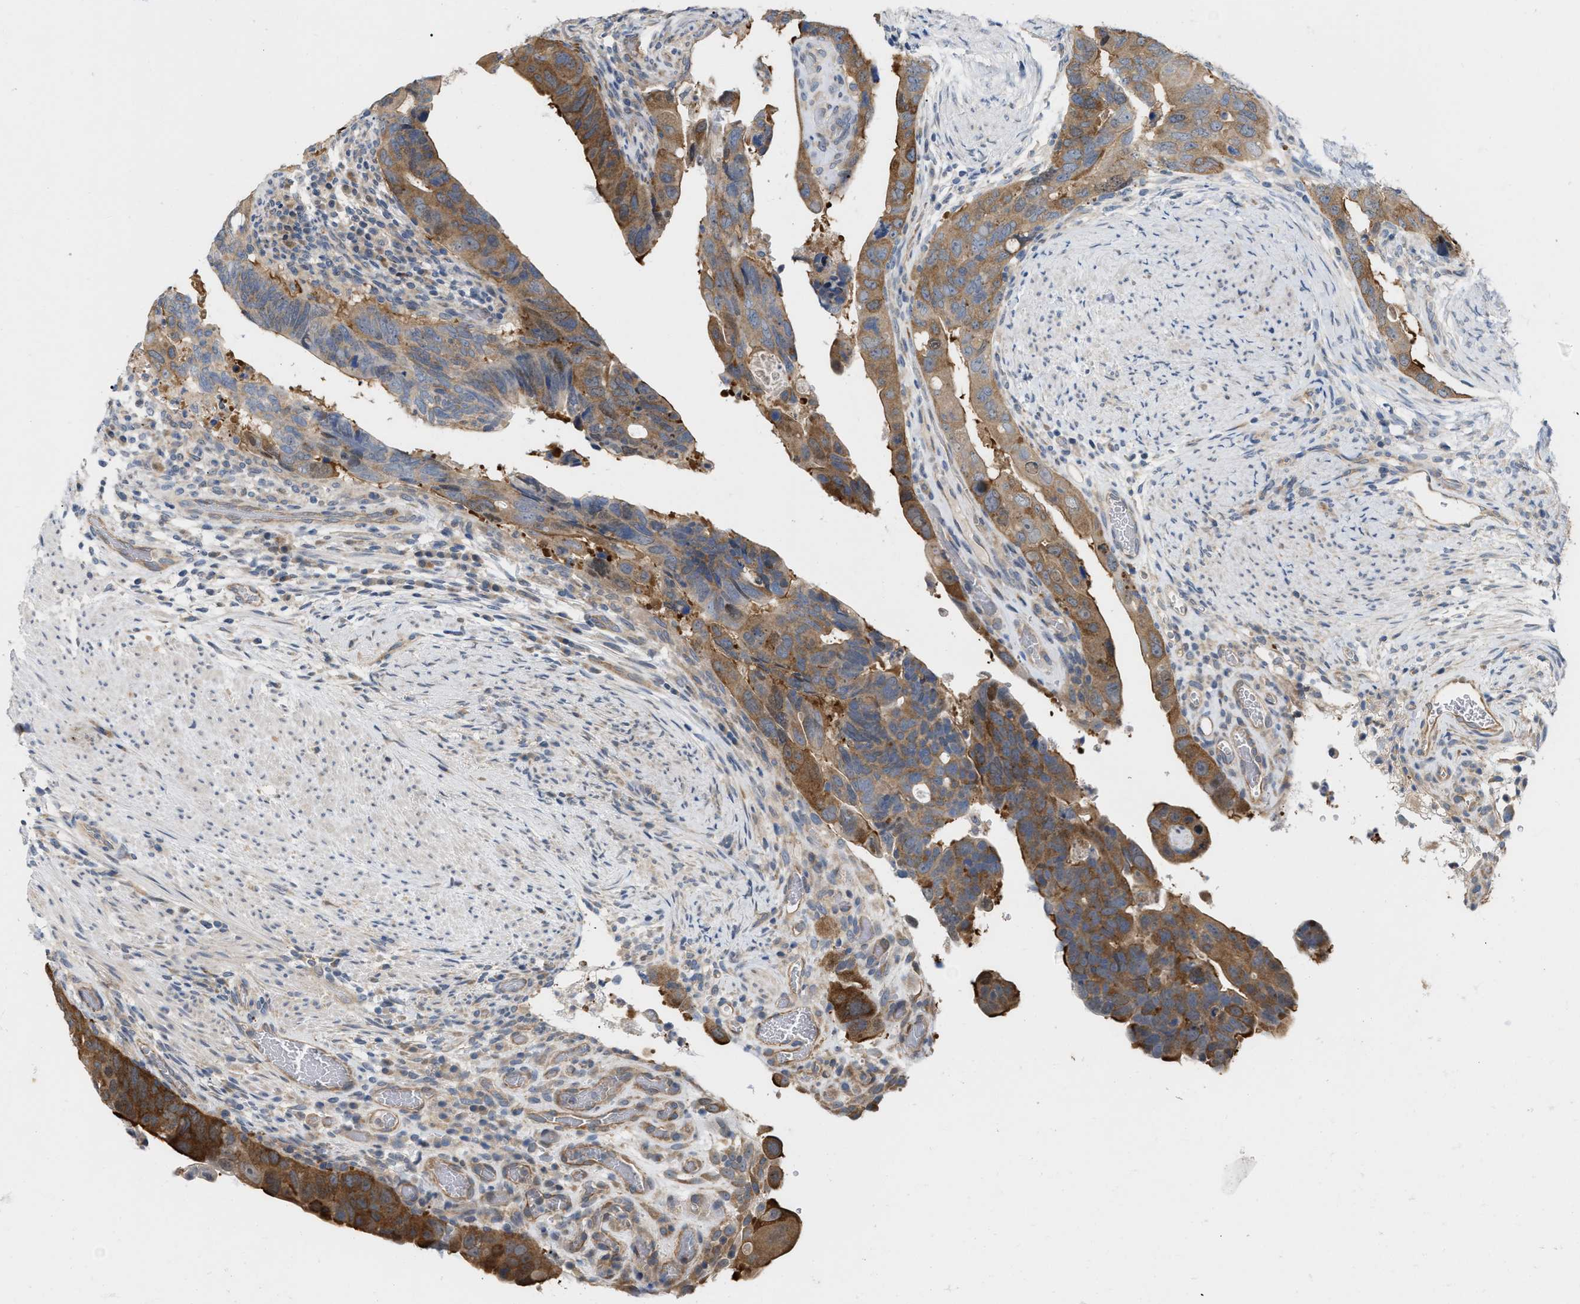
{"staining": {"intensity": "moderate", "quantity": ">75%", "location": "cytoplasmic/membranous"}, "tissue": "colorectal cancer", "cell_type": "Tumor cells", "image_type": "cancer", "snomed": [{"axis": "morphology", "description": "Adenocarcinoma, NOS"}, {"axis": "topography", "description": "Rectum"}], "caption": "An immunohistochemistry micrograph of tumor tissue is shown. Protein staining in brown shows moderate cytoplasmic/membranous positivity in colorectal cancer (adenocarcinoma) within tumor cells. The staining was performed using DAB (3,3'-diaminobenzidine), with brown indicating positive protein expression. Nuclei are stained blue with hematoxylin.", "gene": "CSNK1A1", "patient": {"sex": "male", "age": 53}}